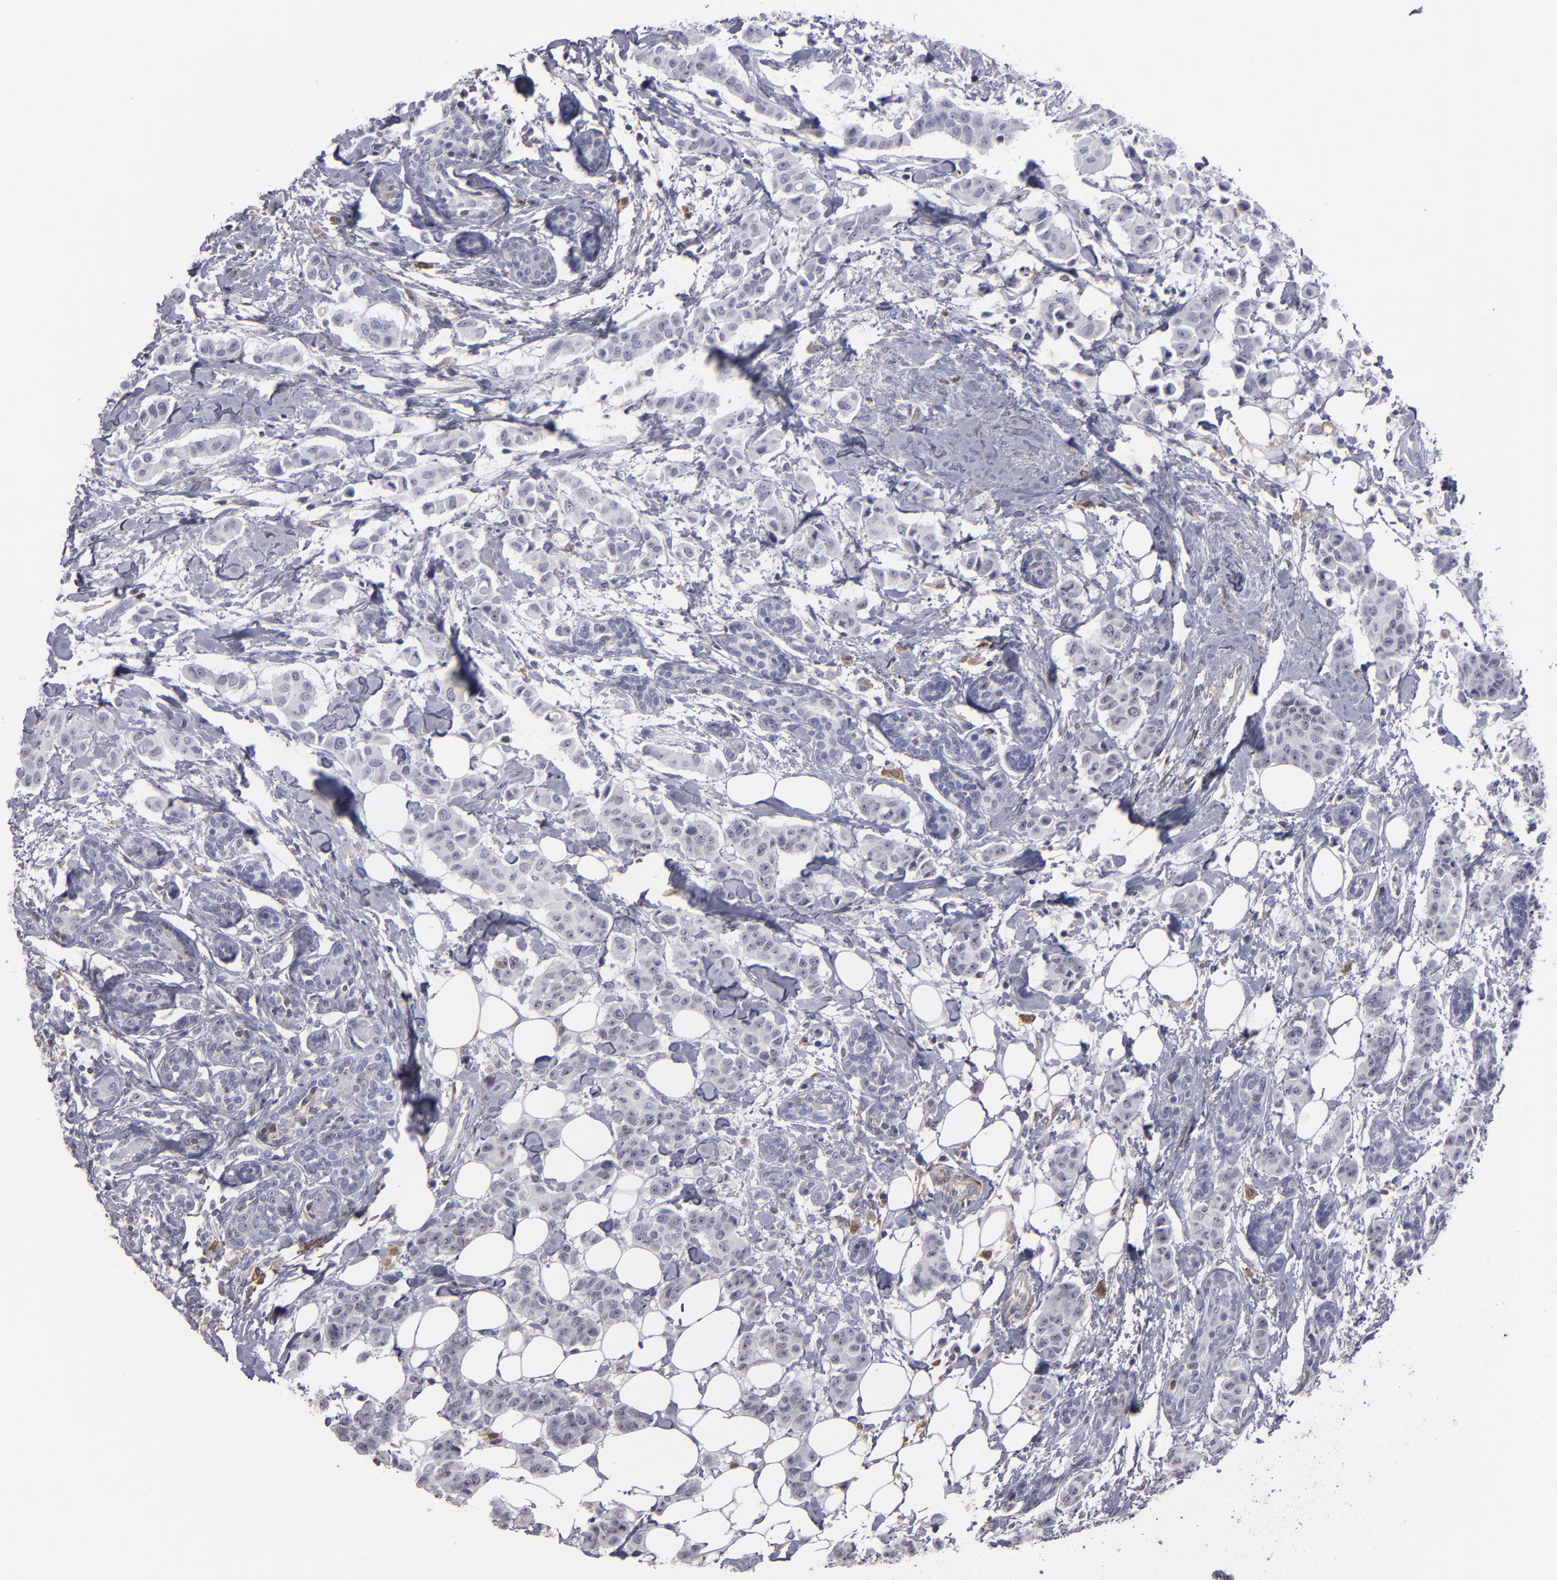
{"staining": {"intensity": "negative", "quantity": "none", "location": "none"}, "tissue": "breast cancer", "cell_type": "Tumor cells", "image_type": "cancer", "snomed": [{"axis": "morphology", "description": "Normal tissue, NOS"}, {"axis": "morphology", "description": "Lobular carcinoma"}, {"axis": "topography", "description": "Breast"}], "caption": "DAB (3,3'-diaminobenzidine) immunohistochemical staining of human breast cancer reveals no significant staining in tumor cells. (DAB (3,3'-diaminobenzidine) IHC visualized using brightfield microscopy, high magnification).", "gene": "SEMA3G", "patient": {"sex": "female", "age": 47}}